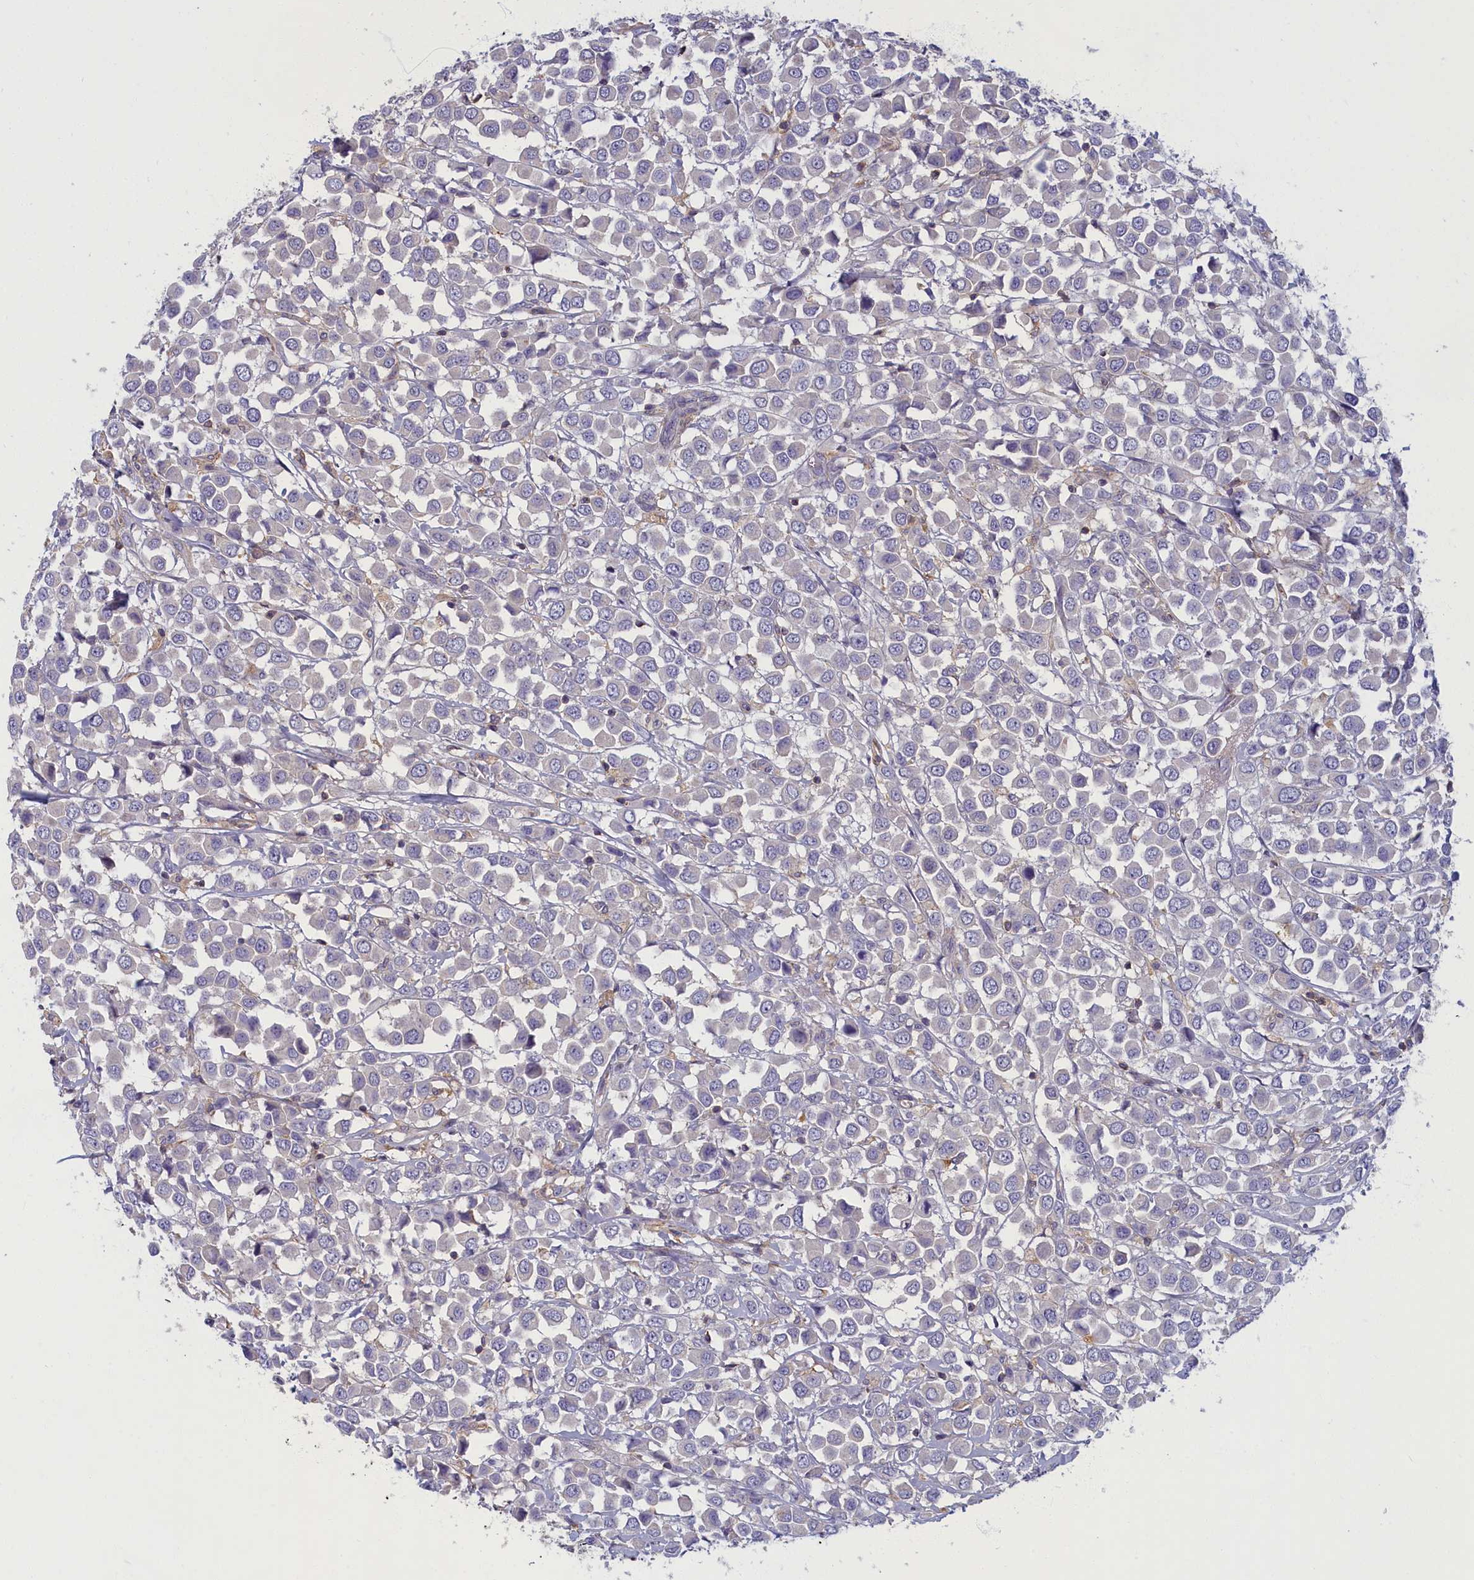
{"staining": {"intensity": "negative", "quantity": "none", "location": "none"}, "tissue": "breast cancer", "cell_type": "Tumor cells", "image_type": "cancer", "snomed": [{"axis": "morphology", "description": "Duct carcinoma"}, {"axis": "topography", "description": "Breast"}], "caption": "High power microscopy histopathology image of an immunohistochemistry (IHC) histopathology image of breast cancer (infiltrating ductal carcinoma), revealing no significant staining in tumor cells.", "gene": "NOL10", "patient": {"sex": "female", "age": 61}}